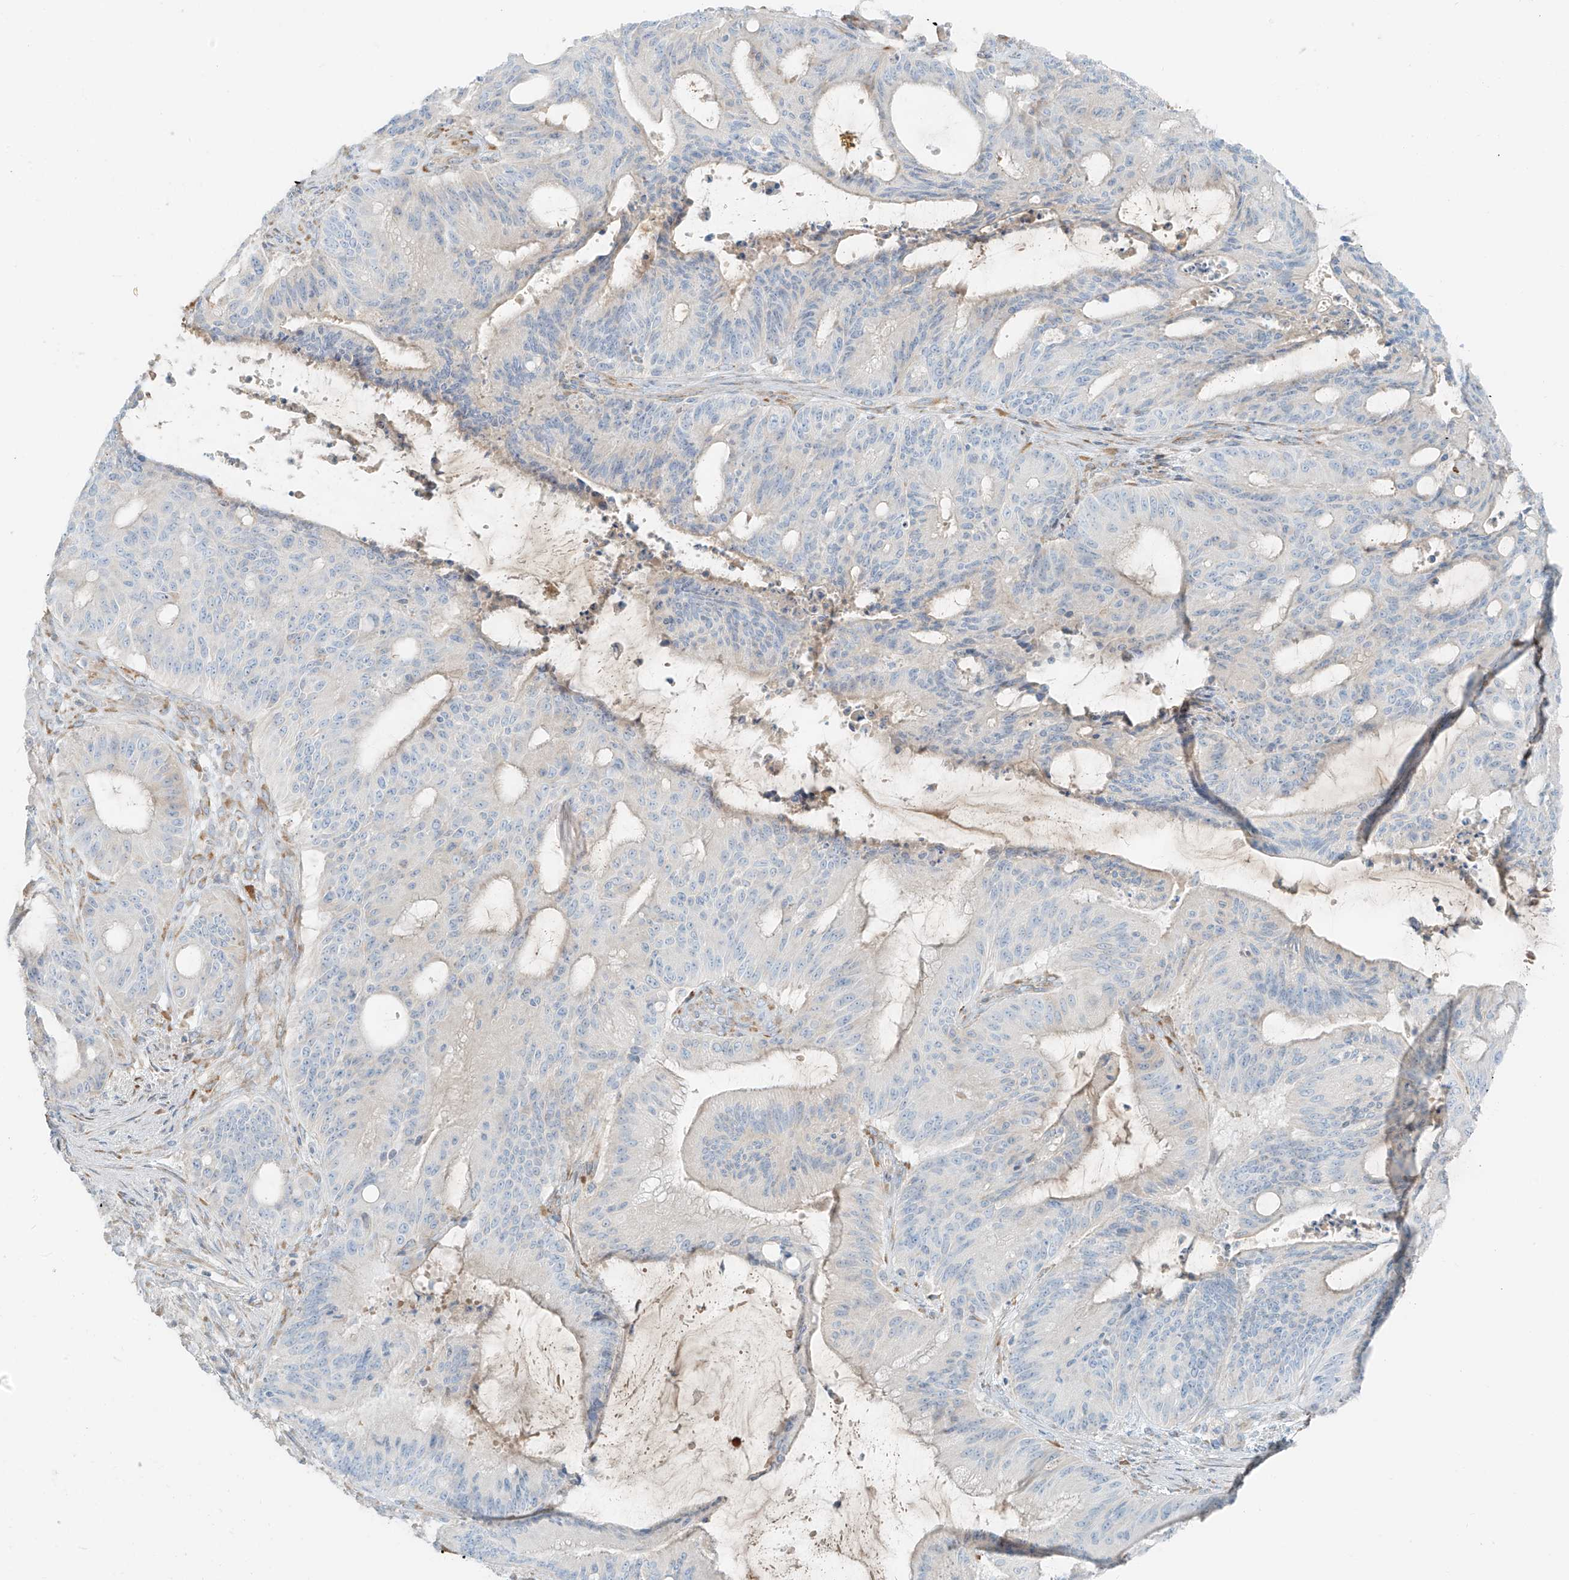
{"staining": {"intensity": "negative", "quantity": "none", "location": "none"}, "tissue": "liver cancer", "cell_type": "Tumor cells", "image_type": "cancer", "snomed": [{"axis": "morphology", "description": "Normal tissue, NOS"}, {"axis": "morphology", "description": "Cholangiocarcinoma"}, {"axis": "topography", "description": "Liver"}, {"axis": "topography", "description": "Peripheral nerve tissue"}], "caption": "High power microscopy micrograph of an immunohistochemistry (IHC) histopathology image of liver cholangiocarcinoma, revealing no significant staining in tumor cells.", "gene": "FSTL1", "patient": {"sex": "female", "age": 73}}